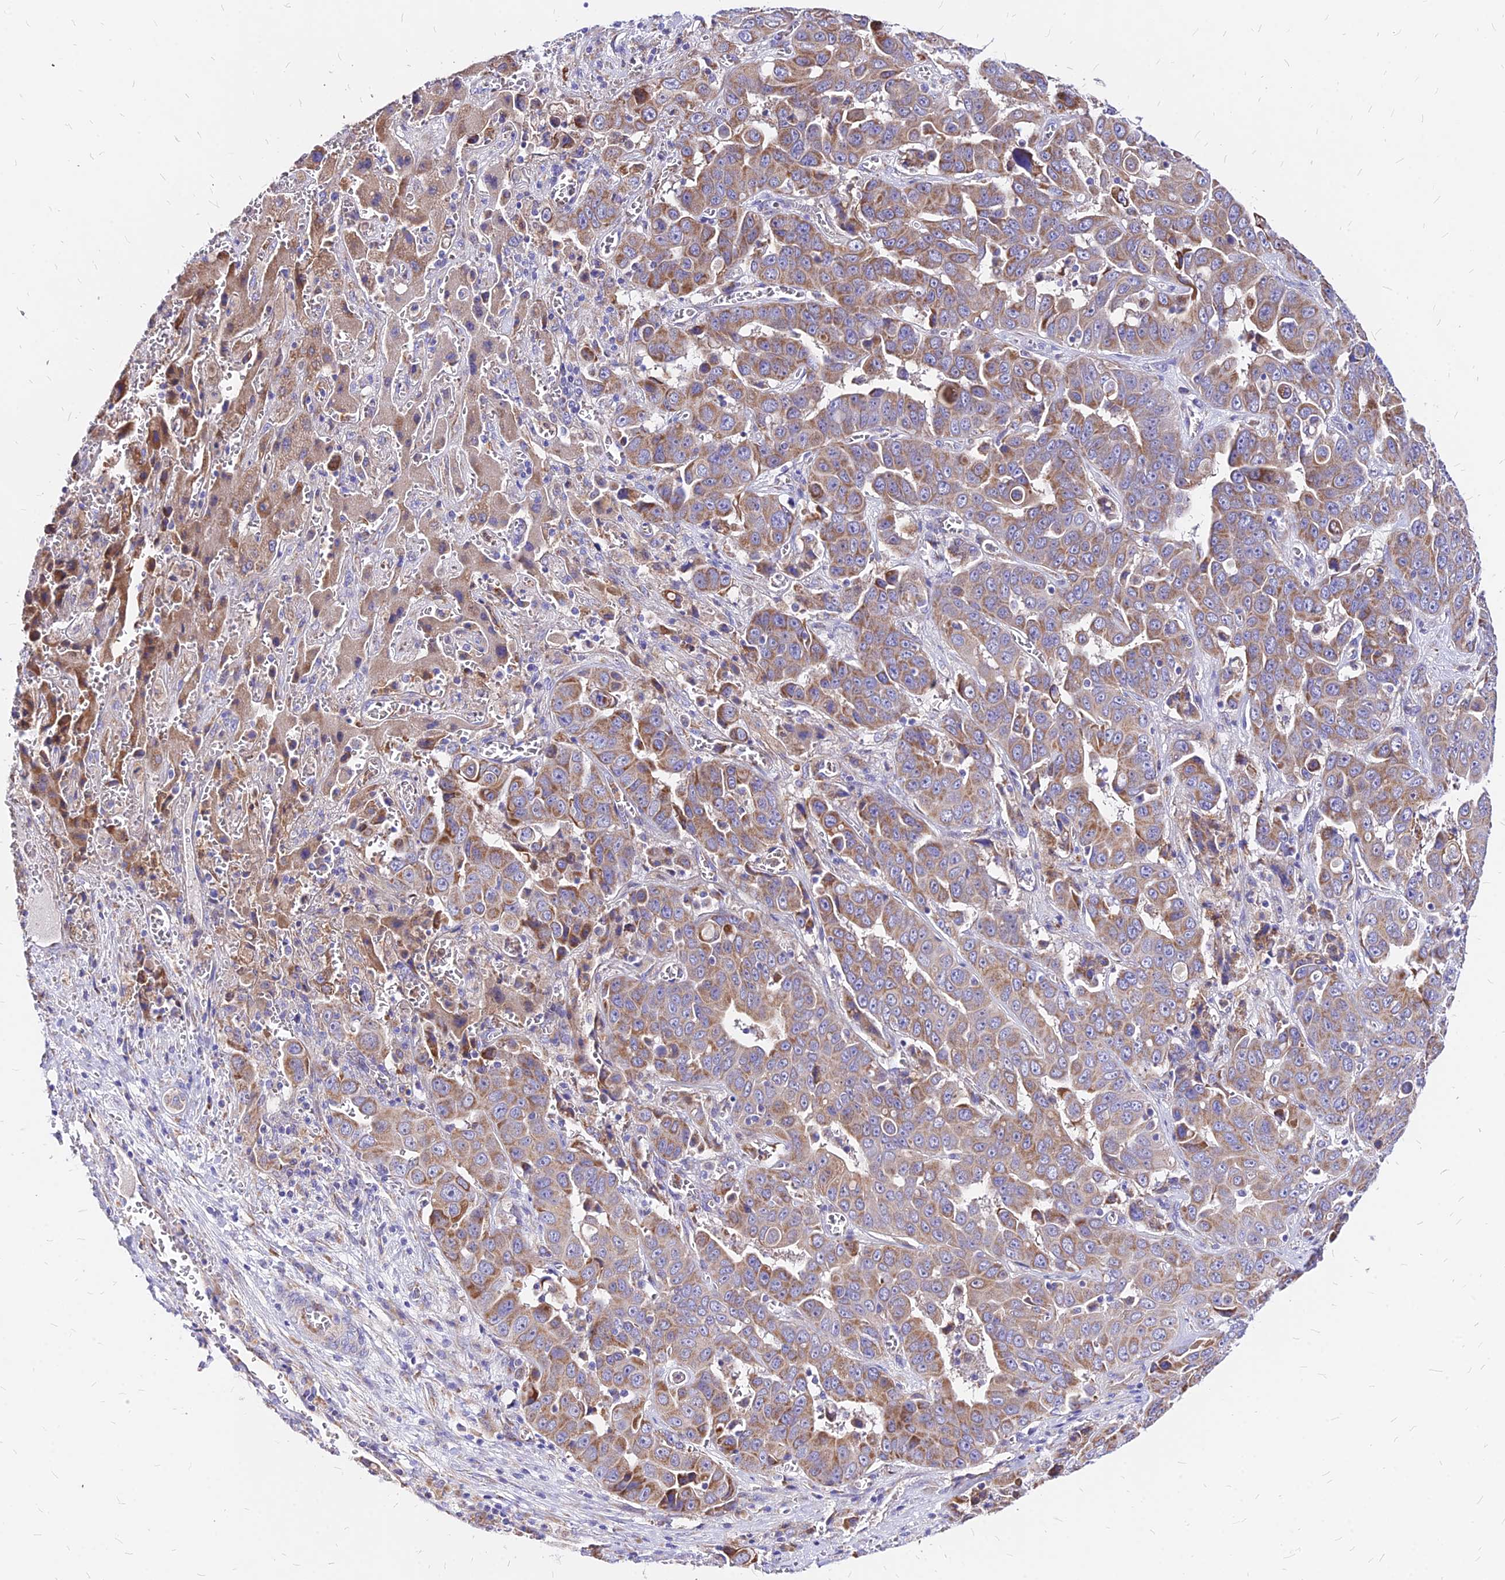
{"staining": {"intensity": "moderate", "quantity": ">75%", "location": "cytoplasmic/membranous"}, "tissue": "liver cancer", "cell_type": "Tumor cells", "image_type": "cancer", "snomed": [{"axis": "morphology", "description": "Cholangiocarcinoma"}, {"axis": "topography", "description": "Liver"}], "caption": "A brown stain highlights moderate cytoplasmic/membranous positivity of a protein in liver cancer (cholangiocarcinoma) tumor cells. (DAB = brown stain, brightfield microscopy at high magnification).", "gene": "MRPL3", "patient": {"sex": "female", "age": 52}}